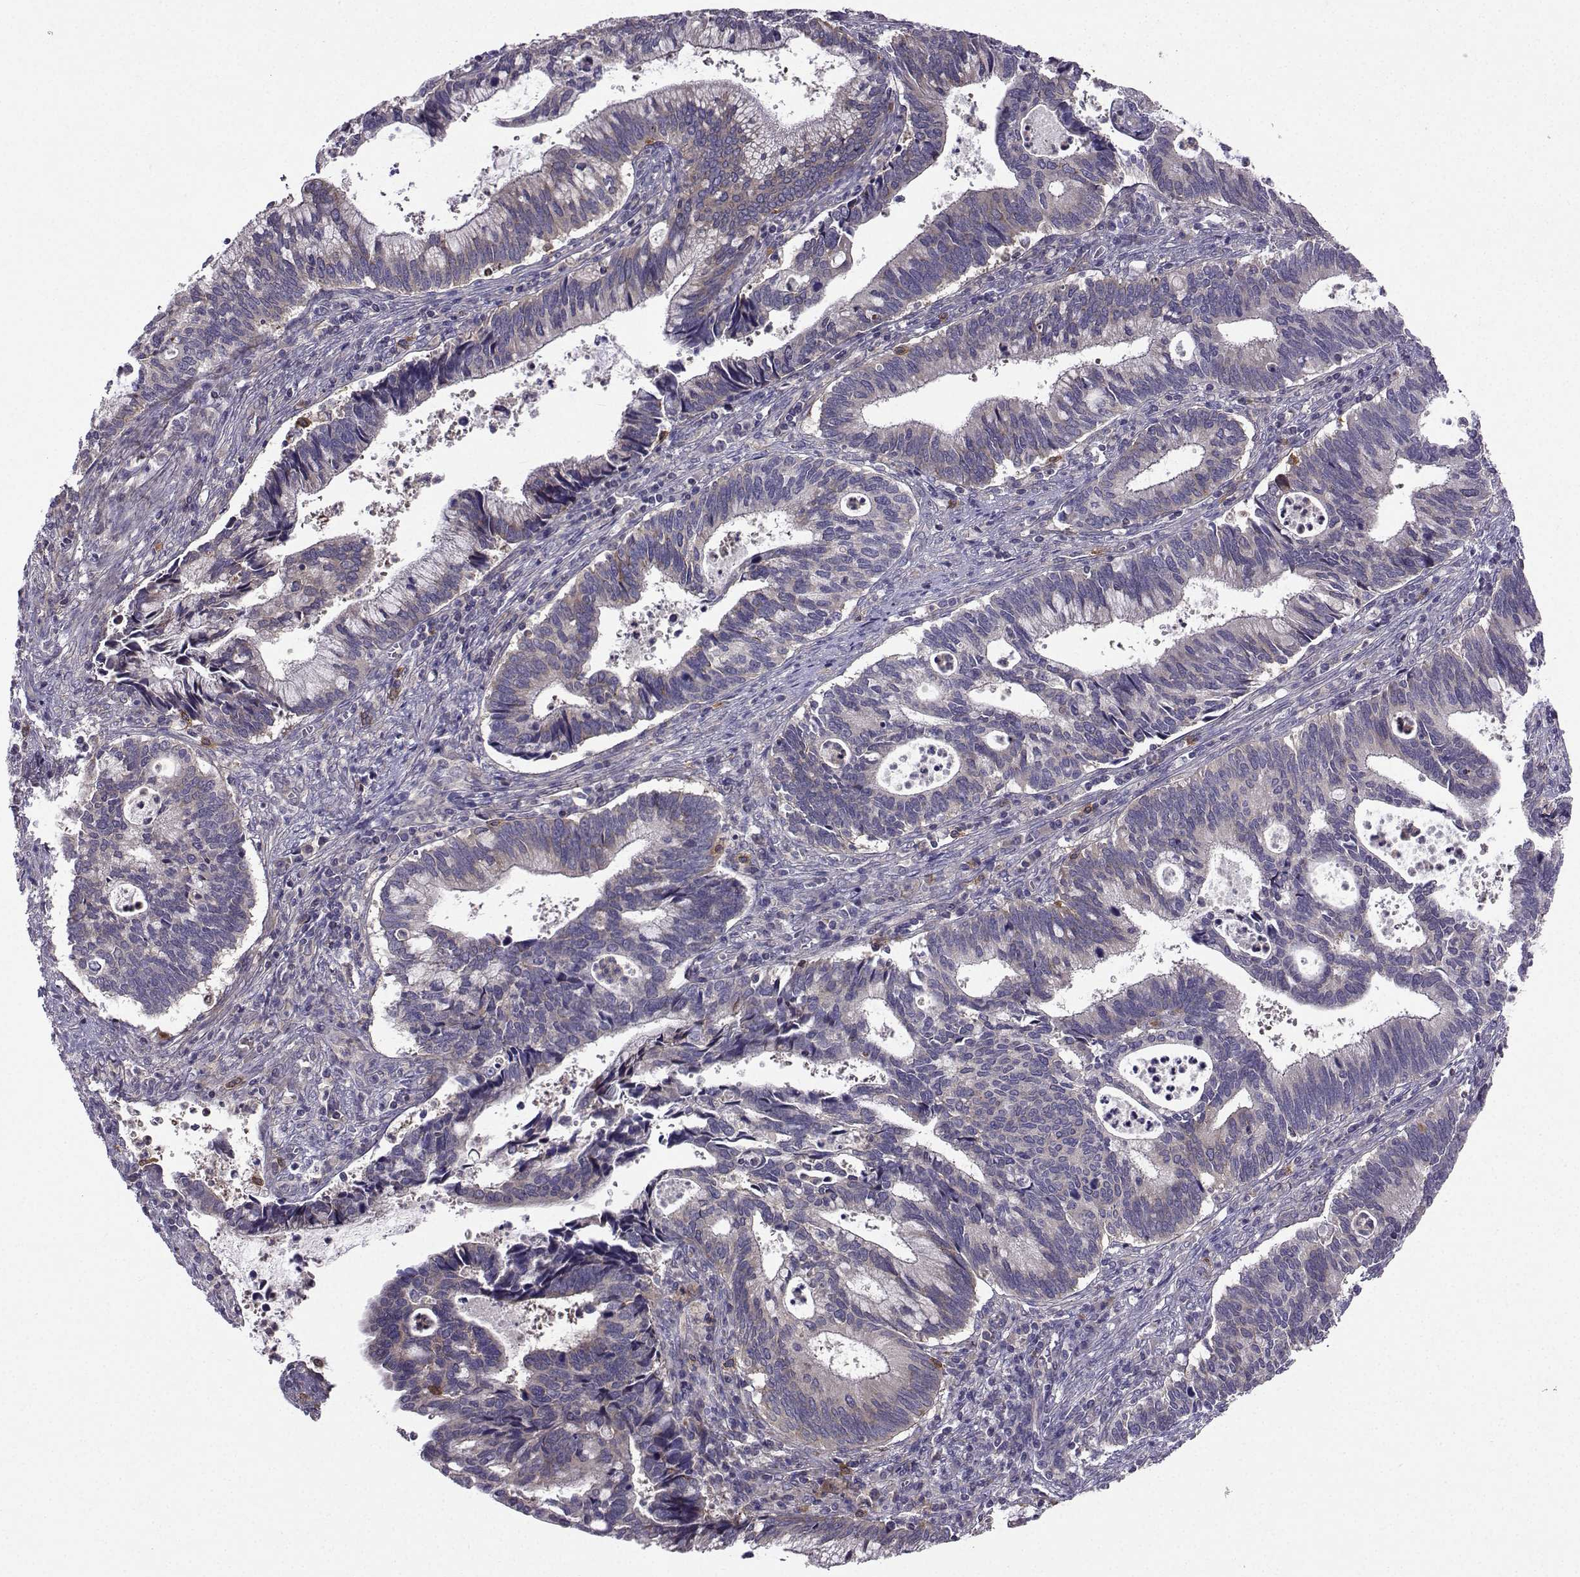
{"staining": {"intensity": "negative", "quantity": "none", "location": "none"}, "tissue": "cervical cancer", "cell_type": "Tumor cells", "image_type": "cancer", "snomed": [{"axis": "morphology", "description": "Adenocarcinoma, NOS"}, {"axis": "topography", "description": "Cervix"}], "caption": "Human adenocarcinoma (cervical) stained for a protein using immunohistochemistry demonstrates no expression in tumor cells.", "gene": "STXBP5", "patient": {"sex": "female", "age": 42}}